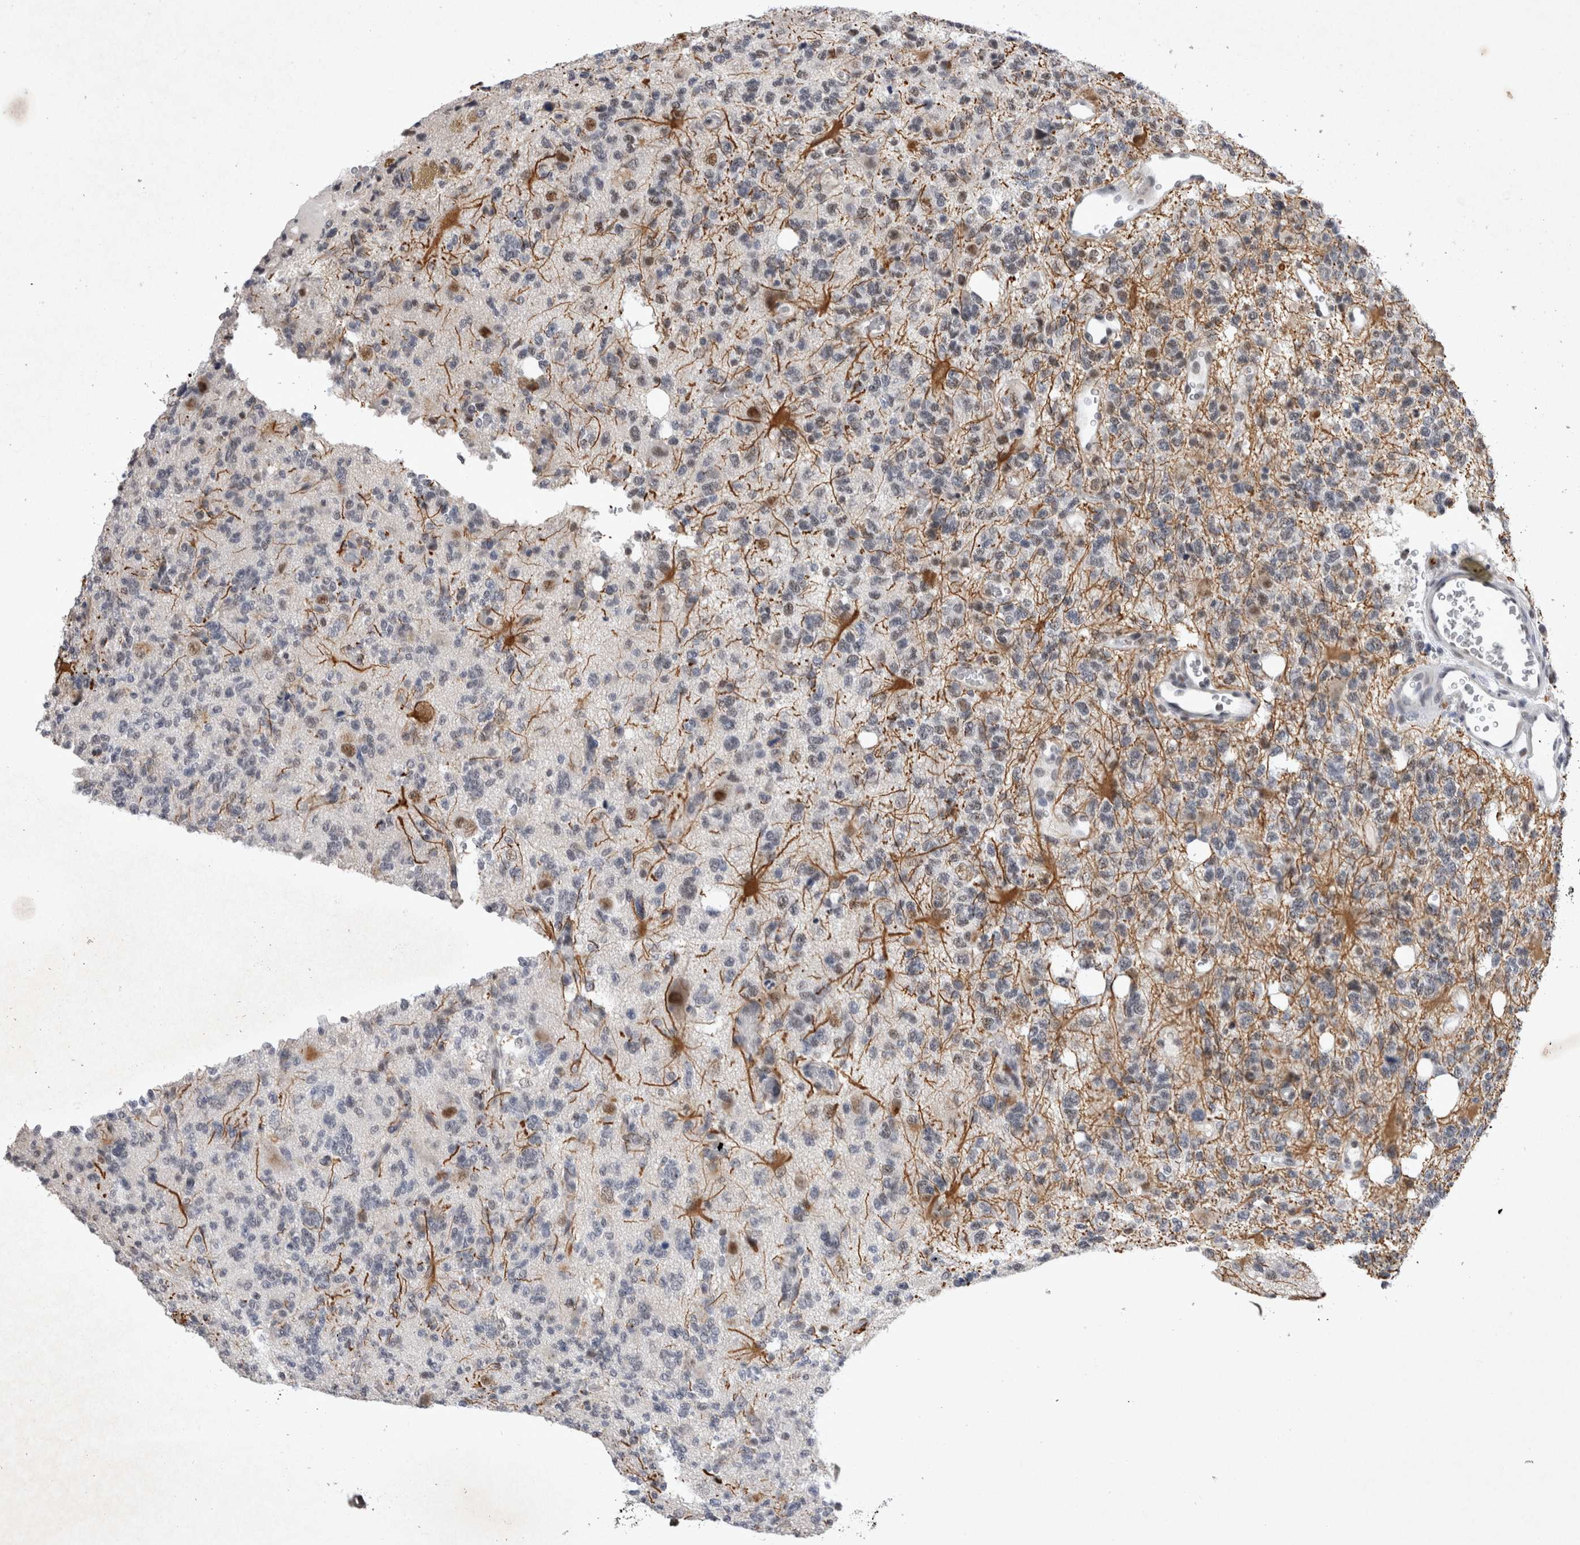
{"staining": {"intensity": "negative", "quantity": "none", "location": "none"}, "tissue": "glioma", "cell_type": "Tumor cells", "image_type": "cancer", "snomed": [{"axis": "morphology", "description": "Glioma, malignant, High grade"}, {"axis": "topography", "description": "Brain"}], "caption": "Immunohistochemical staining of malignant glioma (high-grade) displays no significant expression in tumor cells.", "gene": "RBM6", "patient": {"sex": "female", "age": 62}}